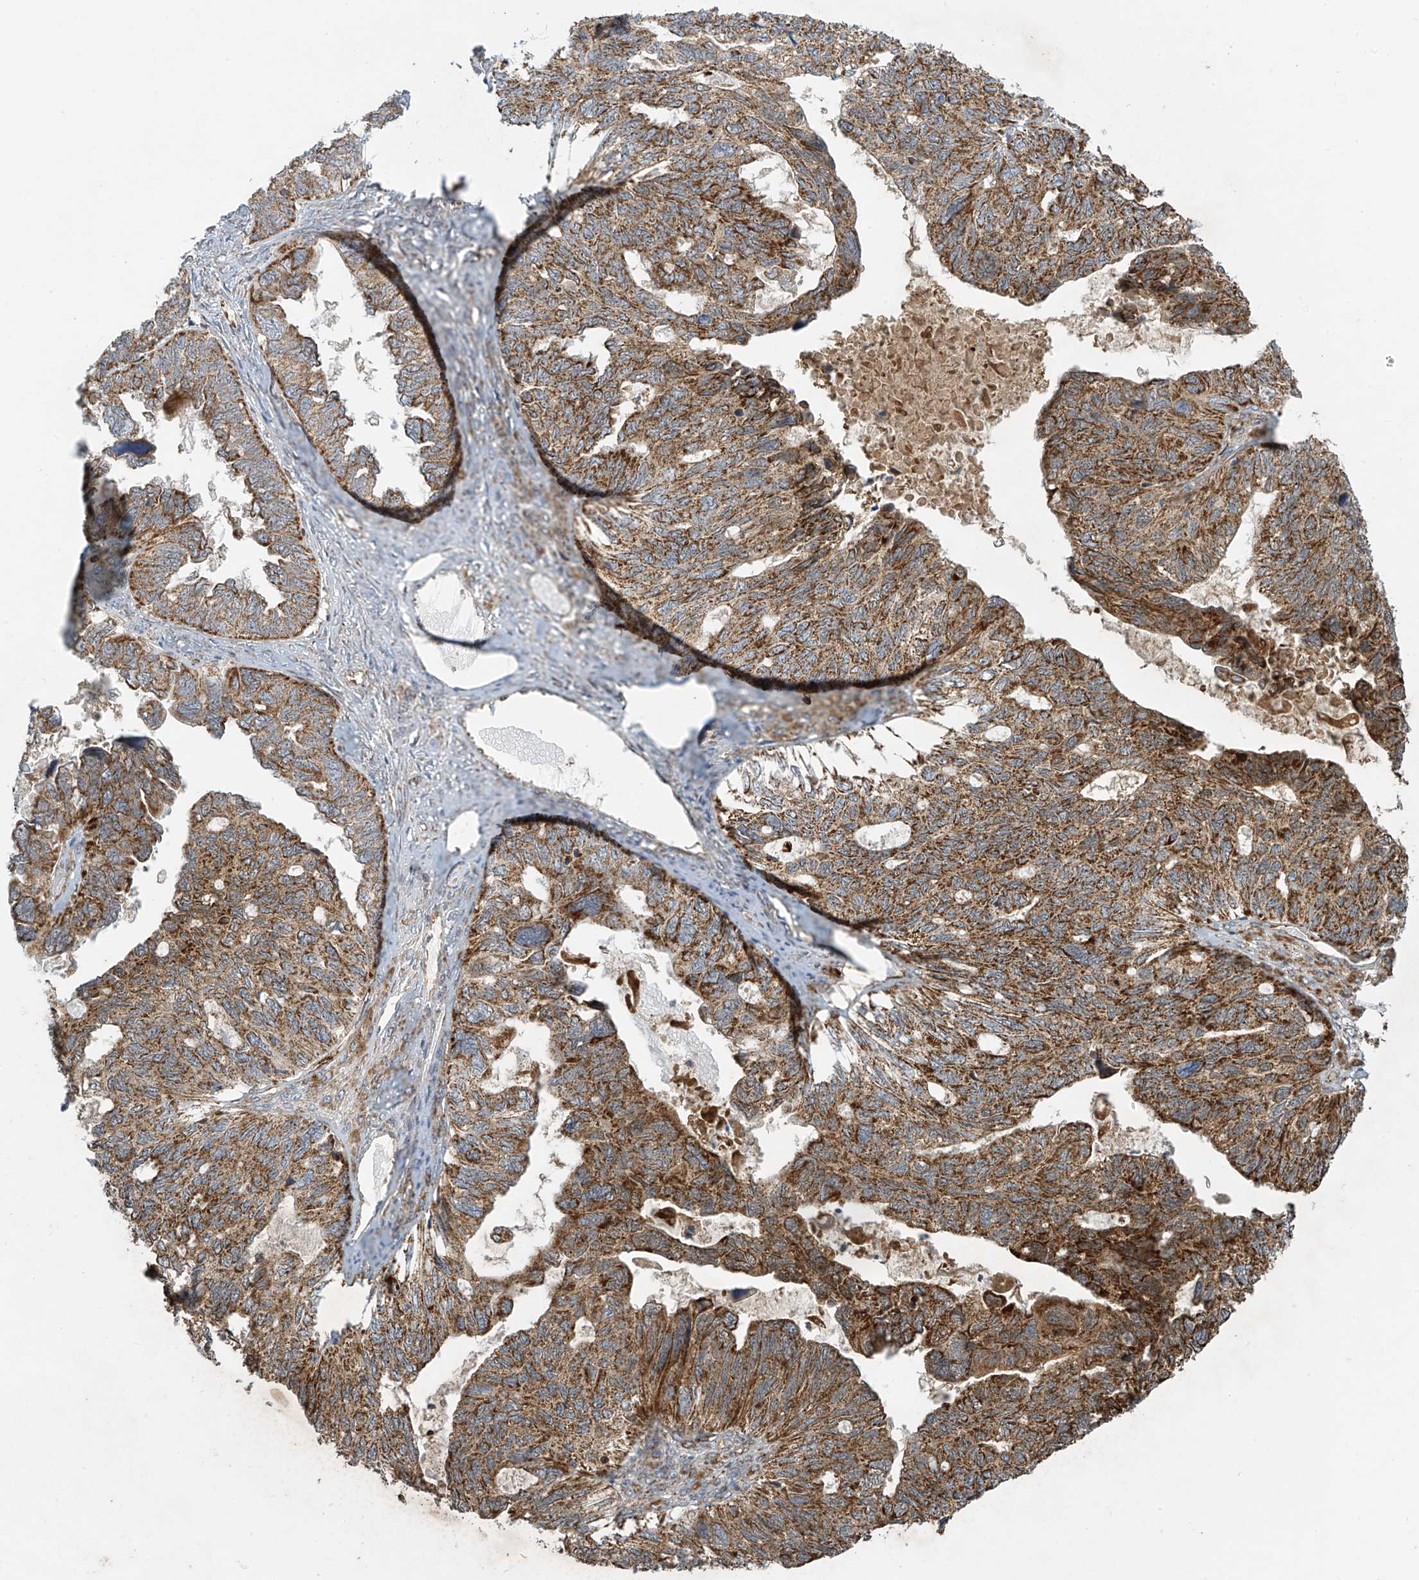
{"staining": {"intensity": "strong", "quantity": ">75%", "location": "cytoplasmic/membranous"}, "tissue": "ovarian cancer", "cell_type": "Tumor cells", "image_type": "cancer", "snomed": [{"axis": "morphology", "description": "Cystadenocarcinoma, serous, NOS"}, {"axis": "topography", "description": "Ovary"}], "caption": "IHC of human ovarian serous cystadenocarcinoma shows high levels of strong cytoplasmic/membranous staining in about >75% of tumor cells.", "gene": "METTL6", "patient": {"sex": "female", "age": 79}}